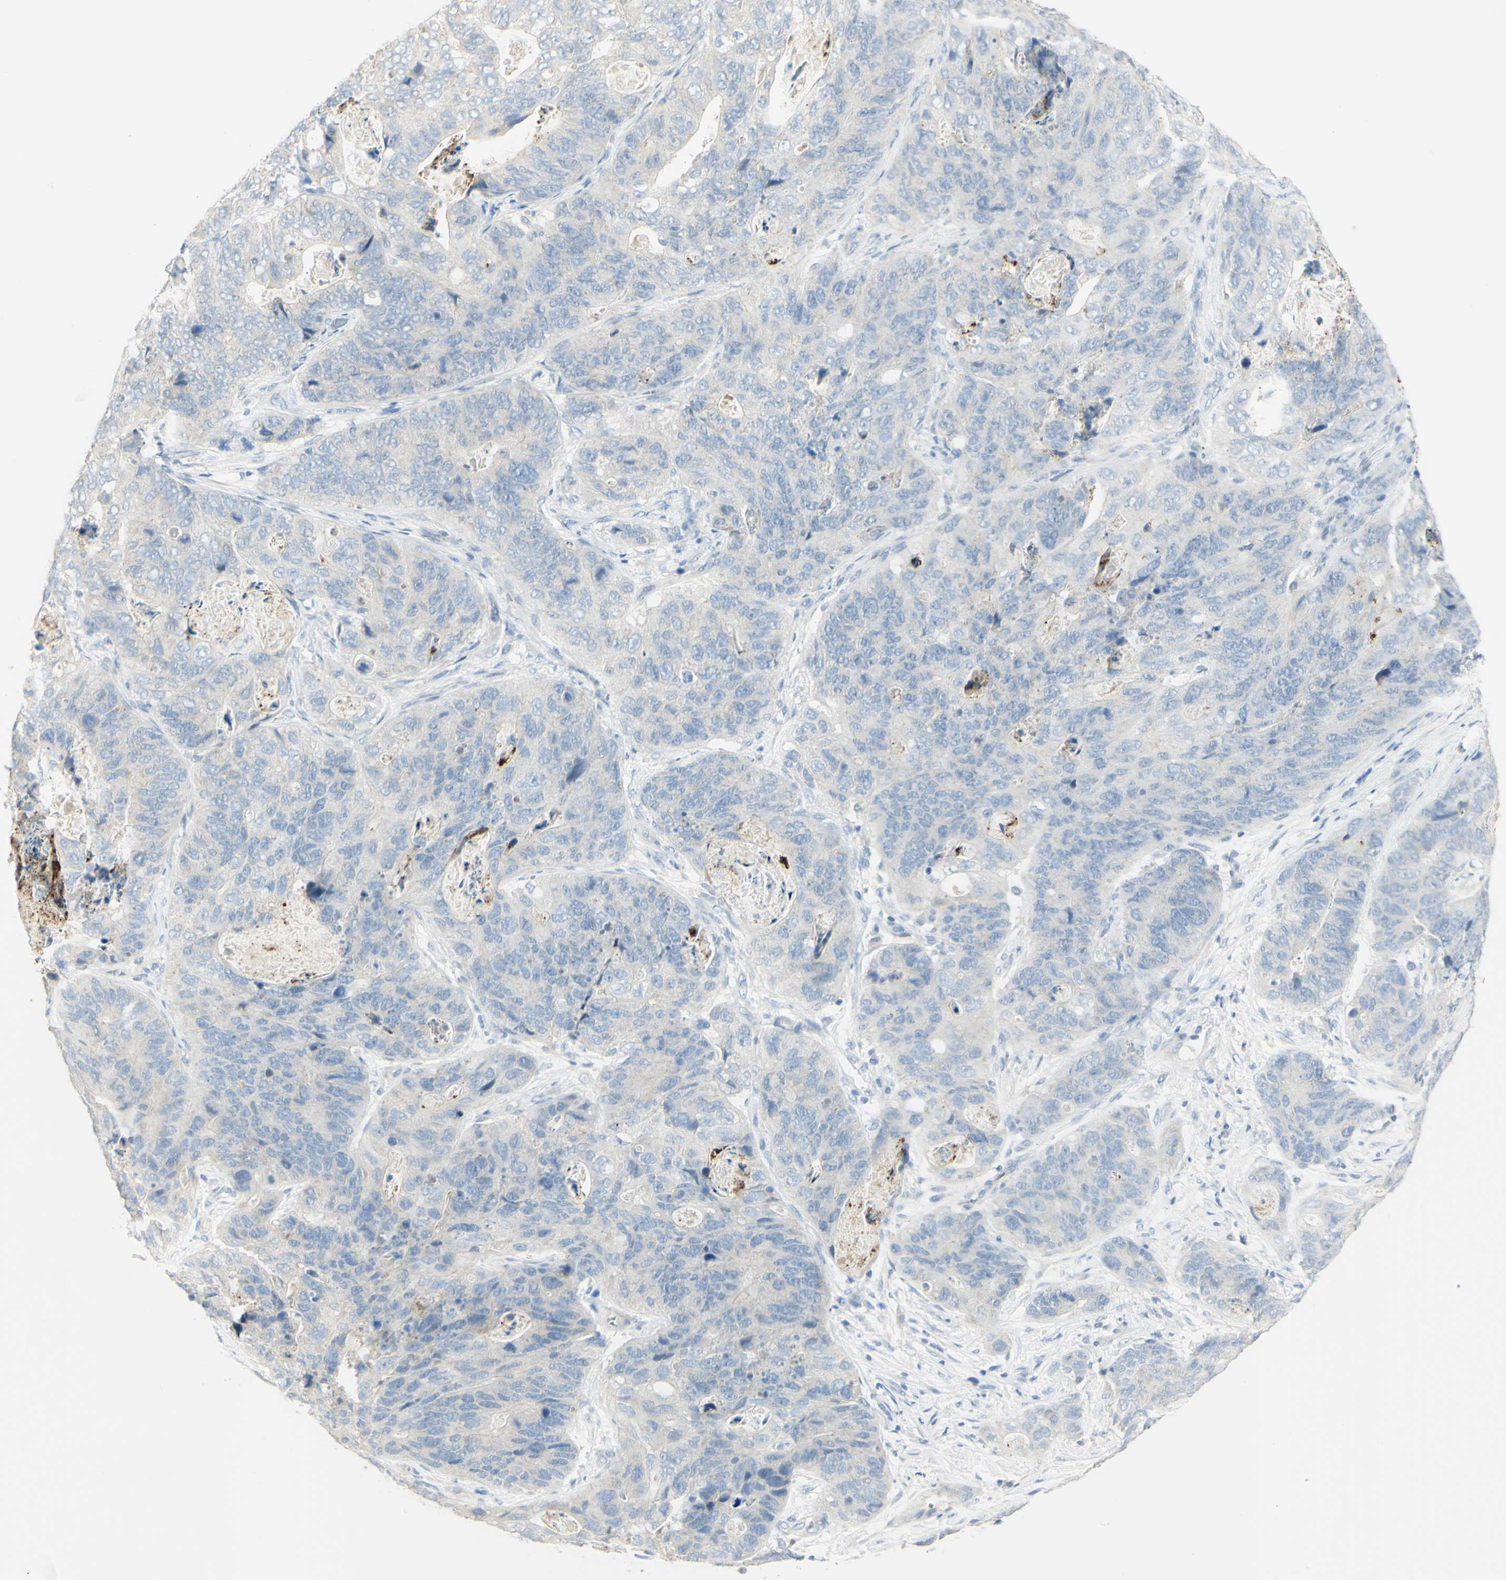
{"staining": {"intensity": "negative", "quantity": "none", "location": "none"}, "tissue": "stomach cancer", "cell_type": "Tumor cells", "image_type": "cancer", "snomed": [{"axis": "morphology", "description": "Adenocarcinoma, NOS"}, {"axis": "topography", "description": "Stomach"}], "caption": "Immunohistochemistry histopathology image of stomach adenocarcinoma stained for a protein (brown), which displays no expression in tumor cells.", "gene": "ART3", "patient": {"sex": "female", "age": 89}}